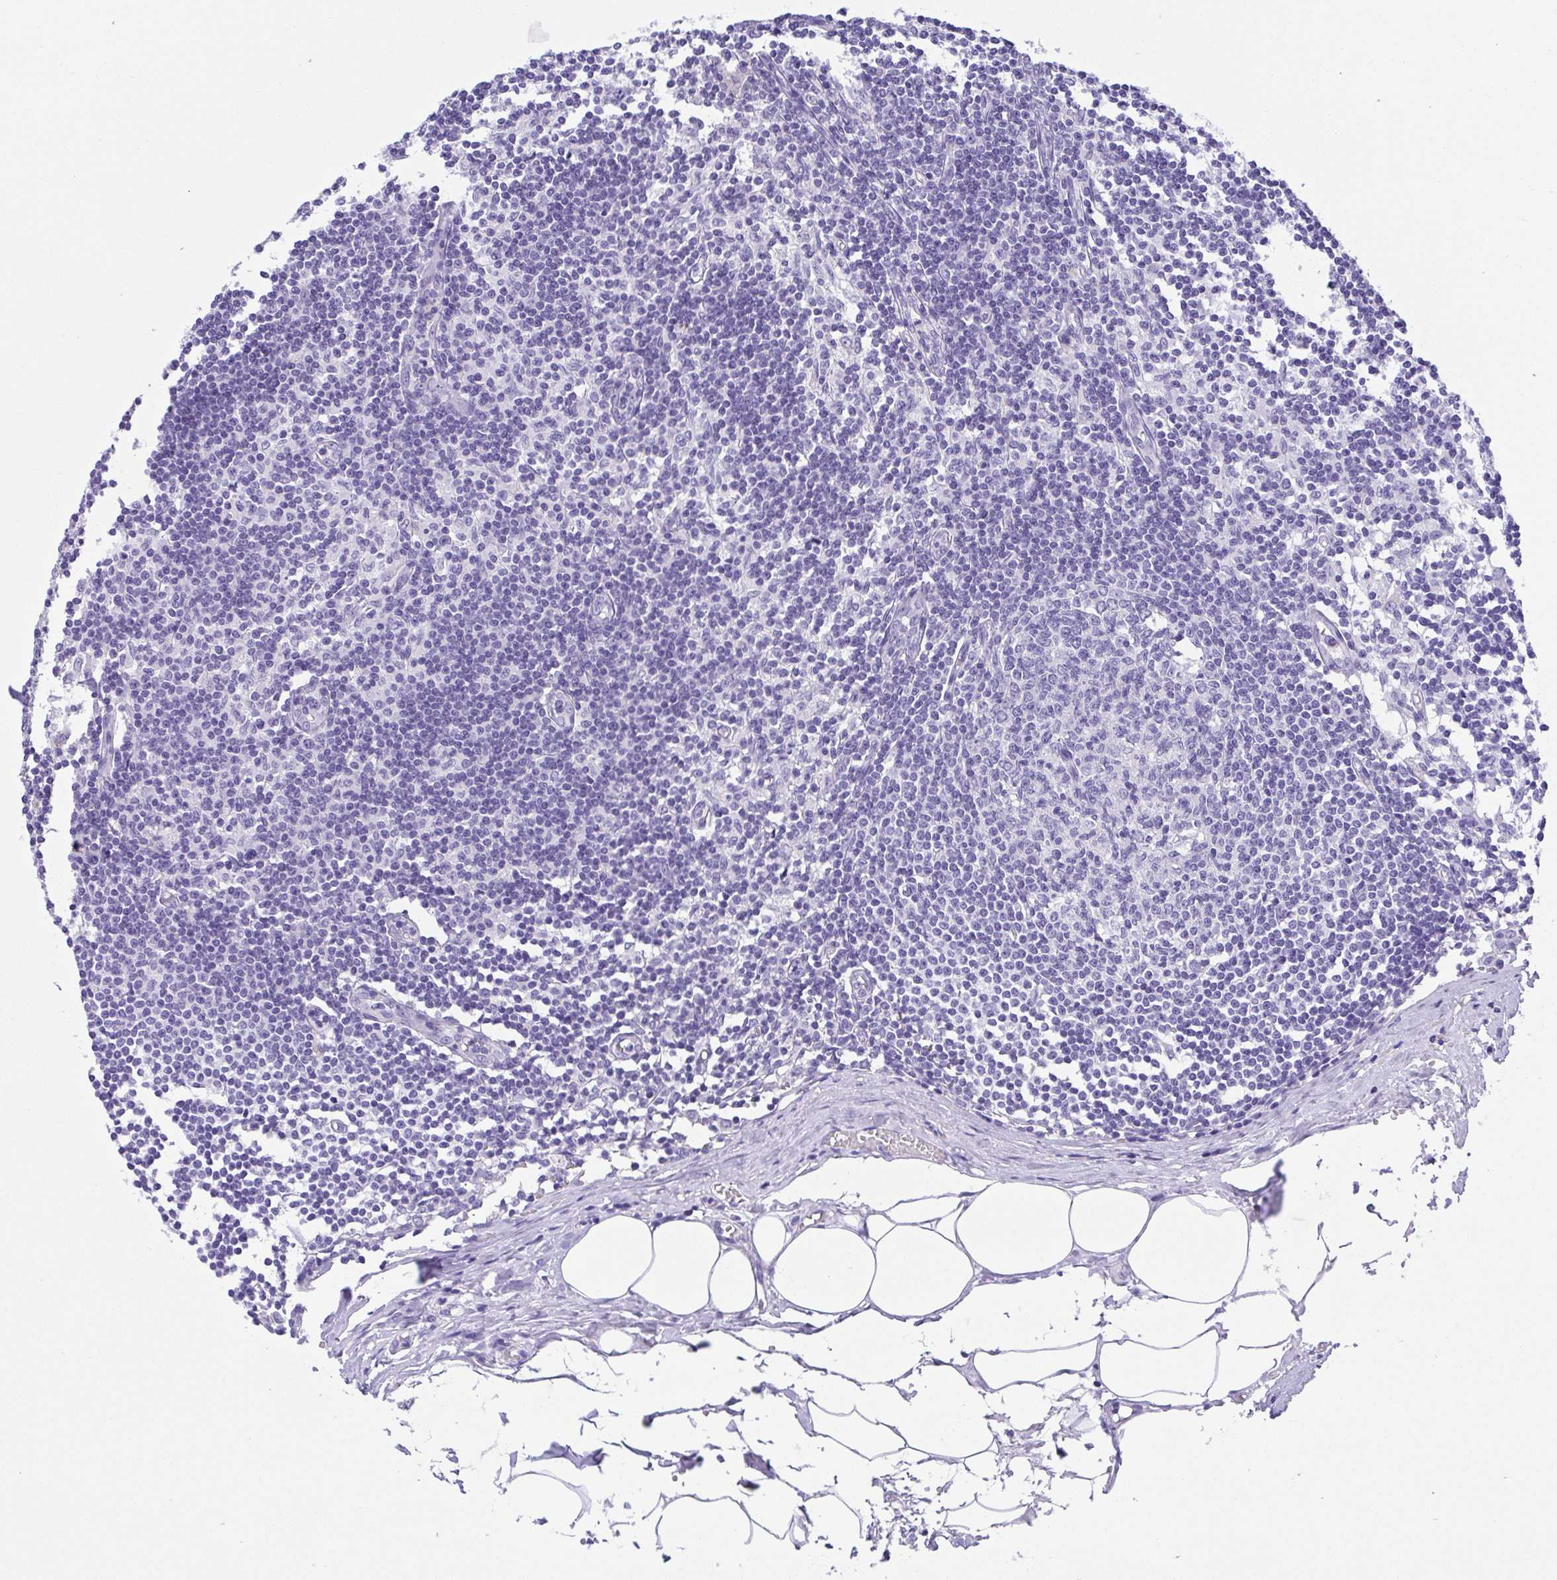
{"staining": {"intensity": "negative", "quantity": "none", "location": "none"}, "tissue": "lymph node", "cell_type": "Germinal center cells", "image_type": "normal", "snomed": [{"axis": "morphology", "description": "Normal tissue, NOS"}, {"axis": "topography", "description": "Lymph node"}], "caption": "IHC of benign human lymph node demonstrates no staining in germinal center cells.", "gene": "LUZP4", "patient": {"sex": "female", "age": 69}}